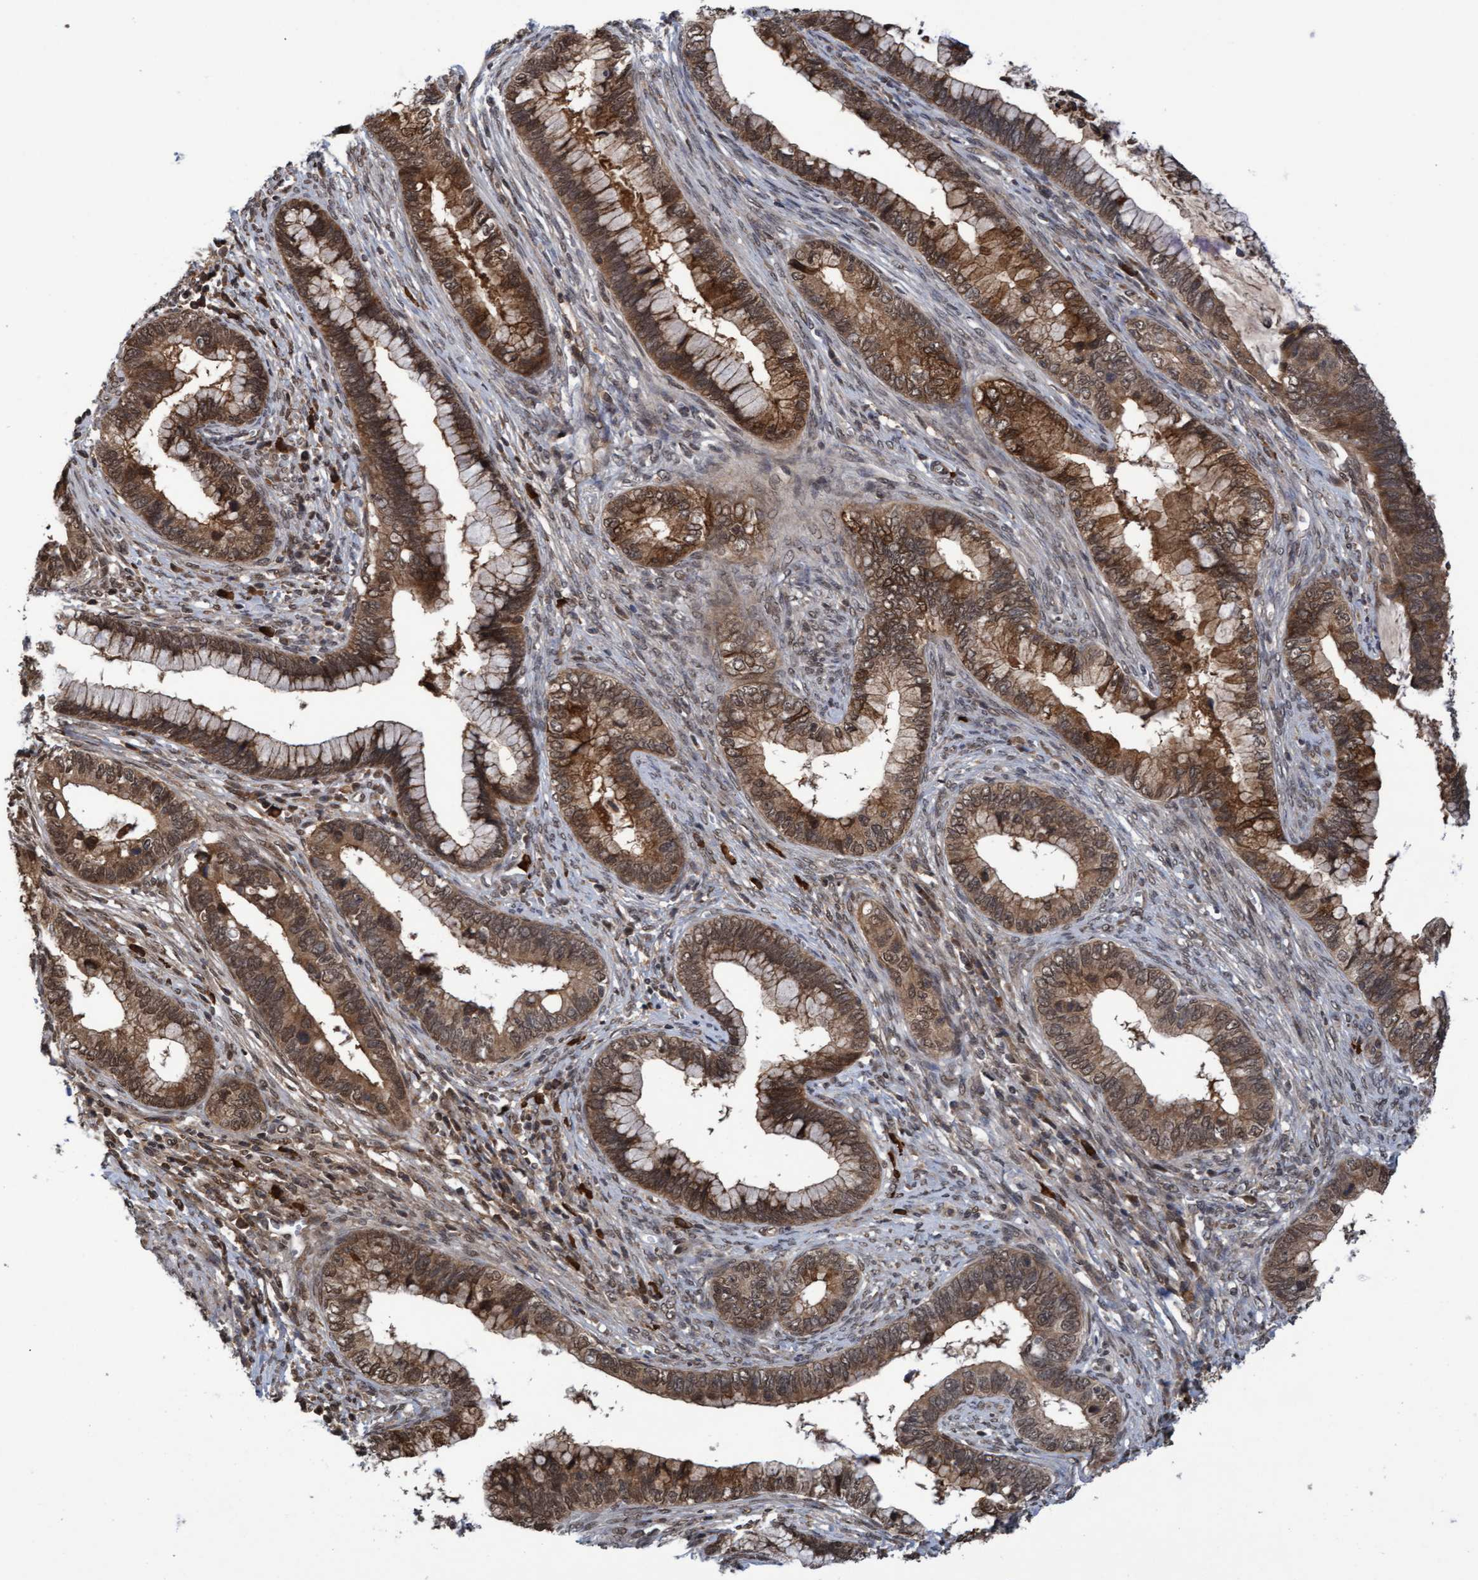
{"staining": {"intensity": "strong", "quantity": ">75%", "location": "cytoplasmic/membranous,nuclear"}, "tissue": "cervical cancer", "cell_type": "Tumor cells", "image_type": "cancer", "snomed": [{"axis": "morphology", "description": "Adenocarcinoma, NOS"}, {"axis": "topography", "description": "Cervix"}], "caption": "Immunohistochemistry (IHC) (DAB (3,3'-diaminobenzidine)) staining of human cervical cancer (adenocarcinoma) demonstrates strong cytoplasmic/membranous and nuclear protein positivity in about >75% of tumor cells.", "gene": "WASF1", "patient": {"sex": "female", "age": 44}}